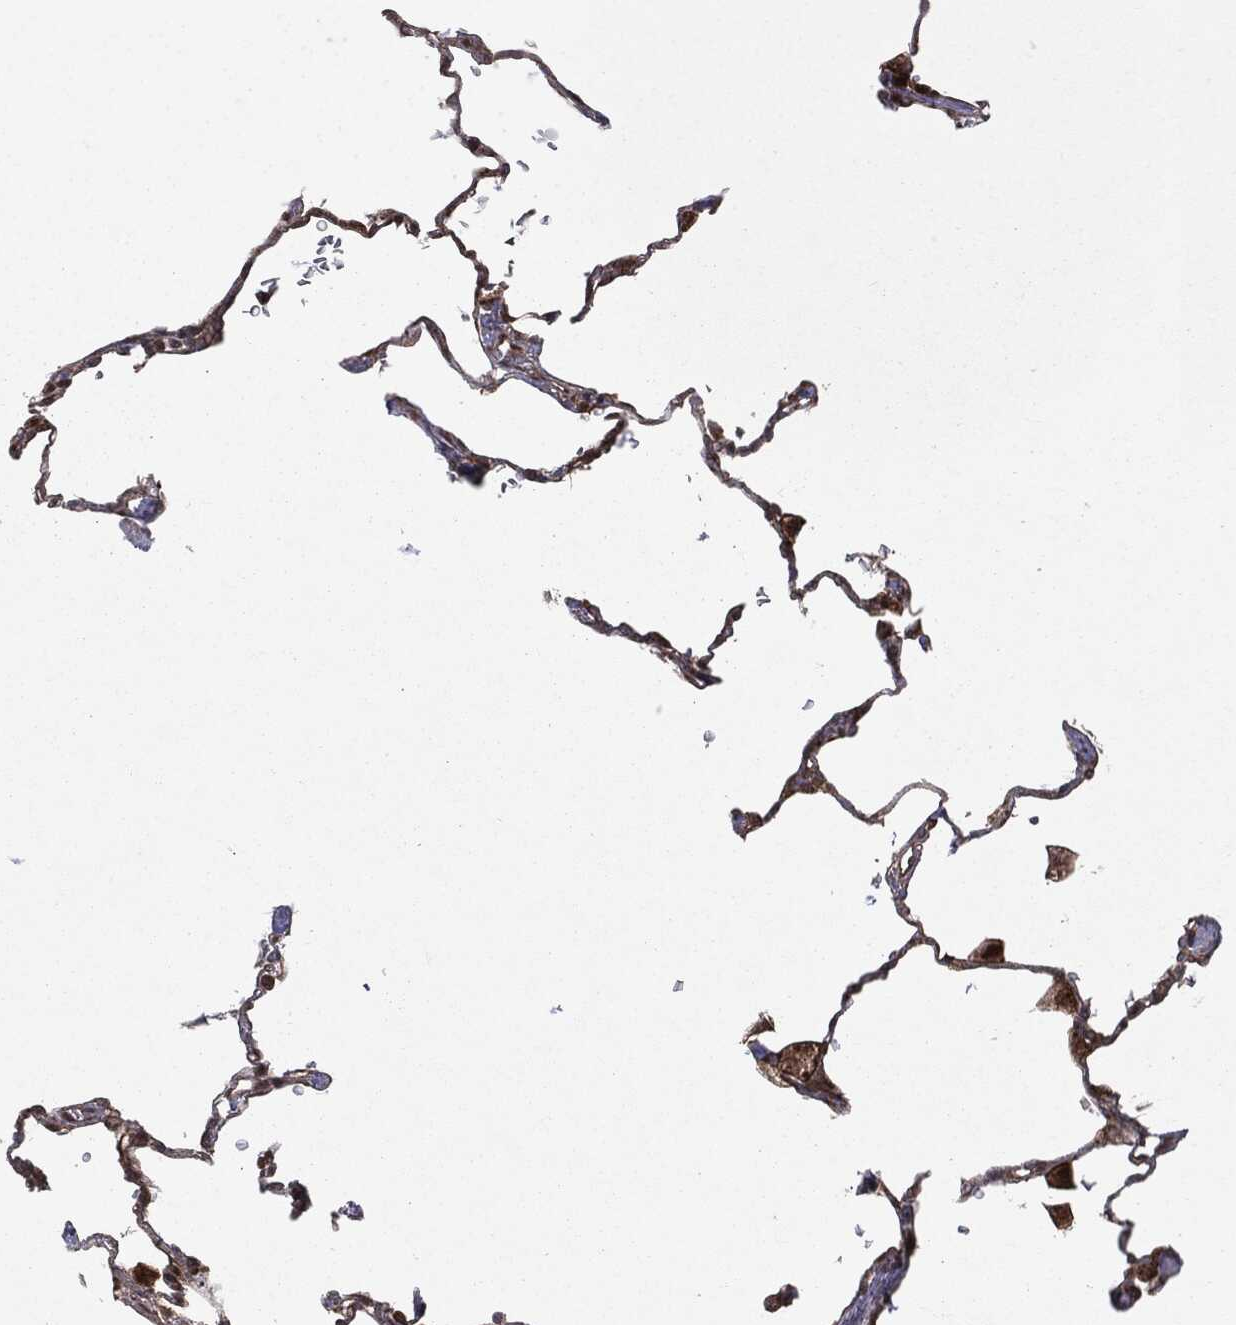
{"staining": {"intensity": "moderate", "quantity": "25%-75%", "location": "cytoplasmic/membranous"}, "tissue": "lung", "cell_type": "Alveolar cells", "image_type": "normal", "snomed": [{"axis": "morphology", "description": "Normal tissue, NOS"}, {"axis": "morphology", "description": "Adenocarcinoma, metastatic, NOS"}, {"axis": "topography", "description": "Lung"}], "caption": "High-magnification brightfield microscopy of benign lung stained with DAB (3,3'-diaminobenzidine) (brown) and counterstained with hematoxylin (blue). alveolar cells exhibit moderate cytoplasmic/membranous staining is seen in approximately25%-75% of cells. (DAB (3,3'-diaminobenzidine) IHC, brown staining for protein, blue staining for nuclei).", "gene": "OTUB1", "patient": {"sex": "male", "age": 45}}